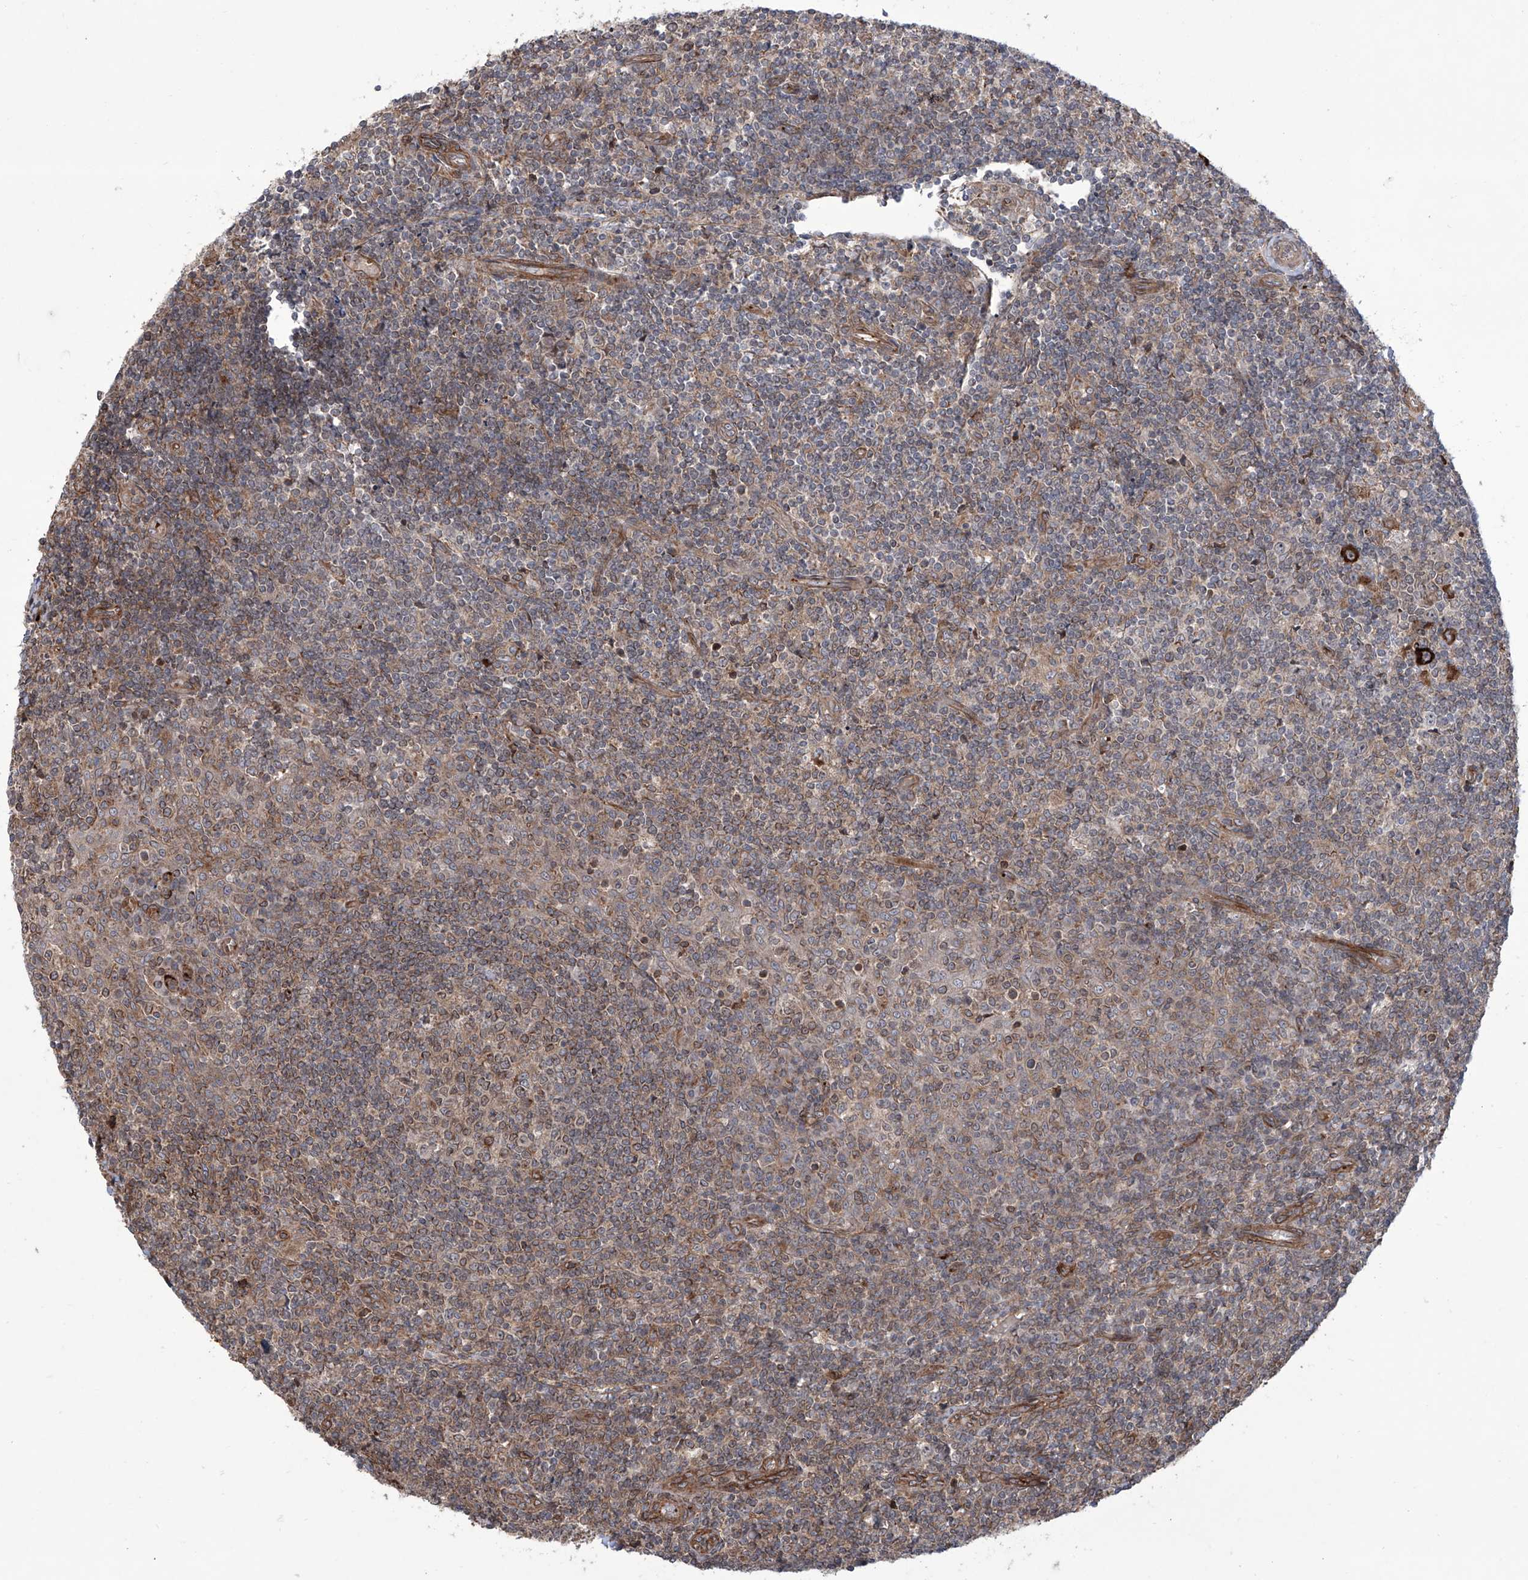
{"staining": {"intensity": "strong", "quantity": "<25%", "location": "cytoplasmic/membranous"}, "tissue": "tonsil", "cell_type": "Germinal center cells", "image_type": "normal", "snomed": [{"axis": "morphology", "description": "Normal tissue, NOS"}, {"axis": "topography", "description": "Tonsil"}], "caption": "Normal tonsil displays strong cytoplasmic/membranous positivity in approximately <25% of germinal center cells, visualized by immunohistochemistry. Nuclei are stained in blue.", "gene": "APAF1", "patient": {"sex": "female", "age": 19}}